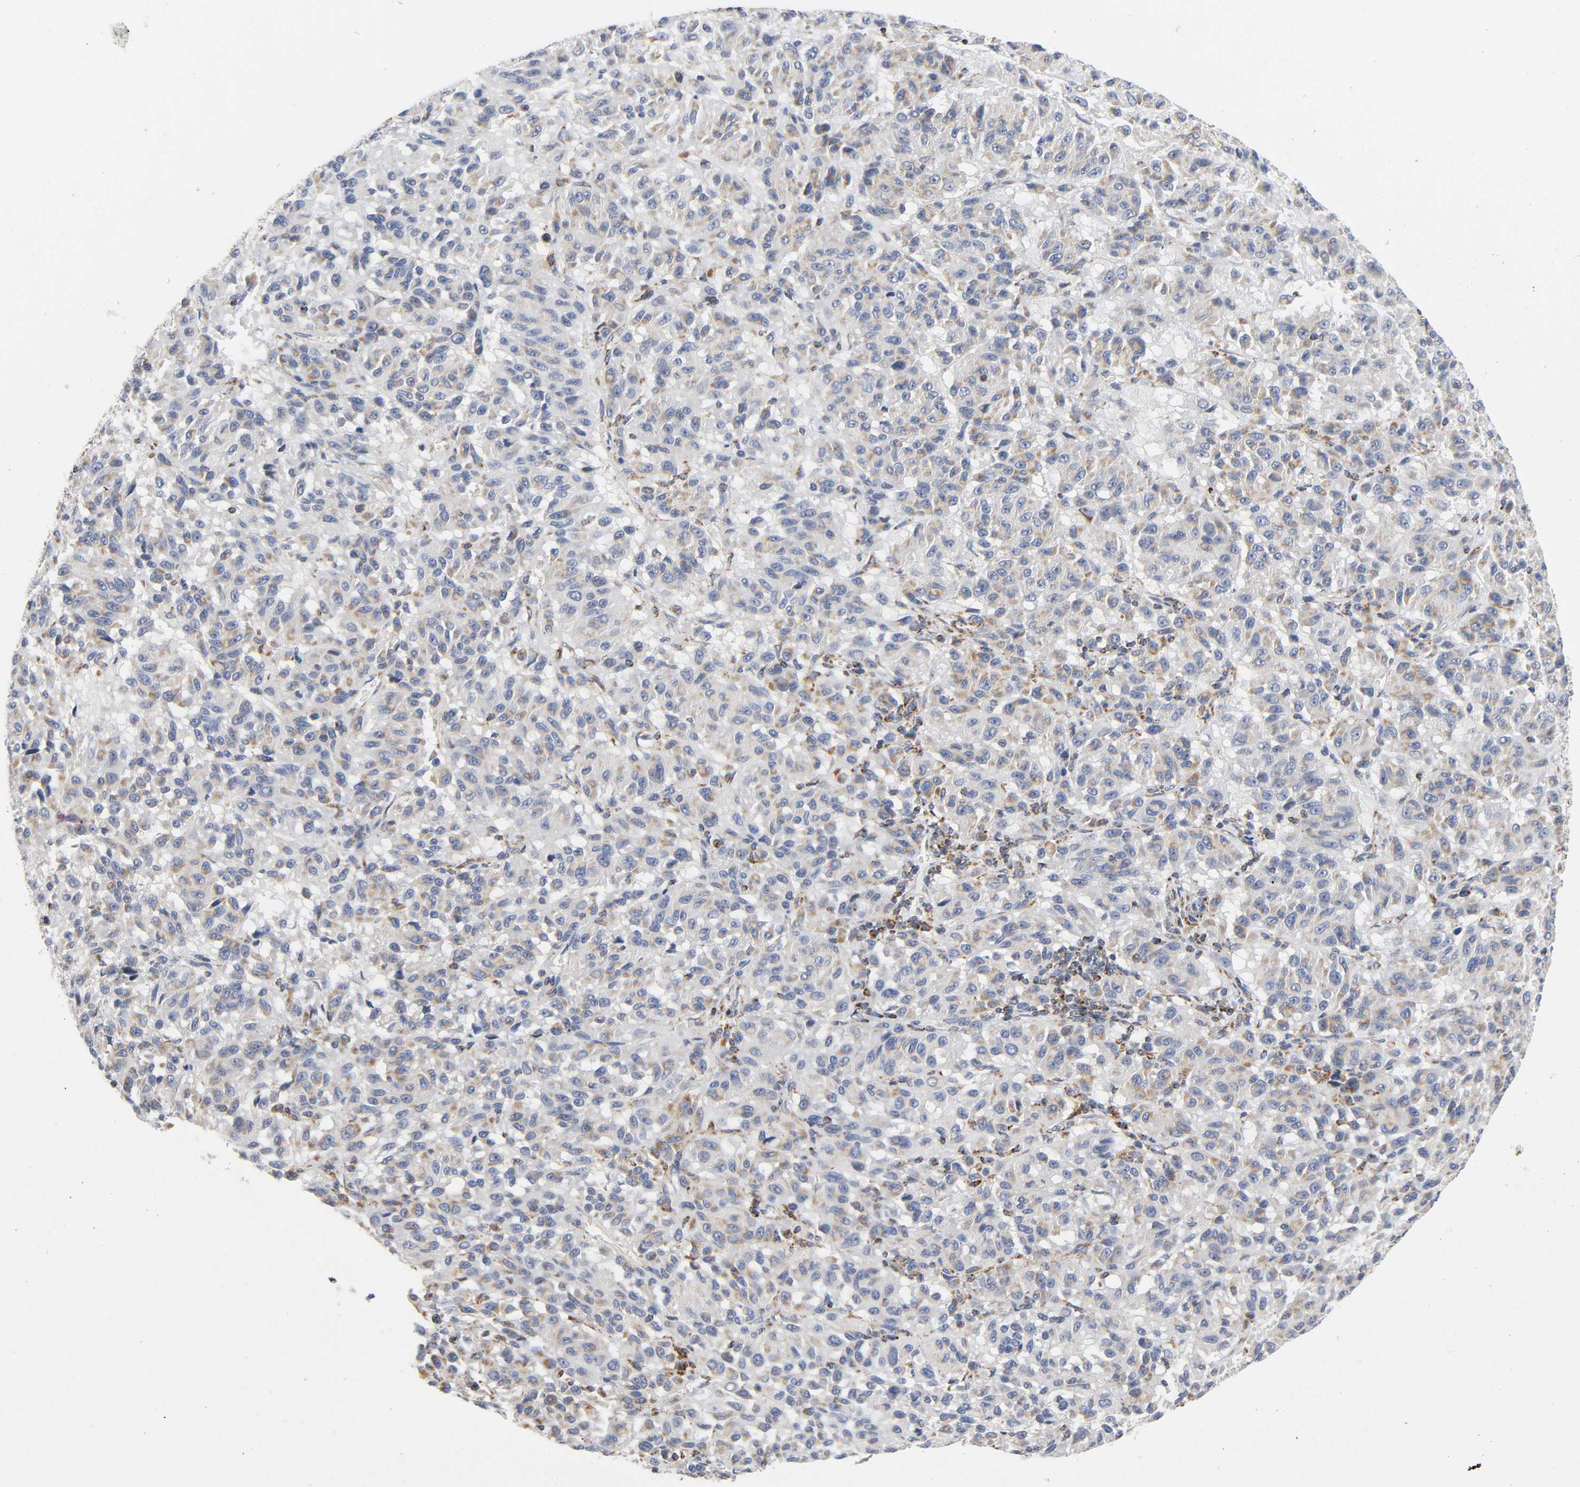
{"staining": {"intensity": "moderate", "quantity": "25%-75%", "location": "cytoplasmic/membranous"}, "tissue": "melanoma", "cell_type": "Tumor cells", "image_type": "cancer", "snomed": [{"axis": "morphology", "description": "Malignant melanoma, Metastatic site"}, {"axis": "topography", "description": "Lung"}], "caption": "Tumor cells display medium levels of moderate cytoplasmic/membranous staining in approximately 25%-75% of cells in human melanoma.", "gene": "BAK1", "patient": {"sex": "male", "age": 64}}